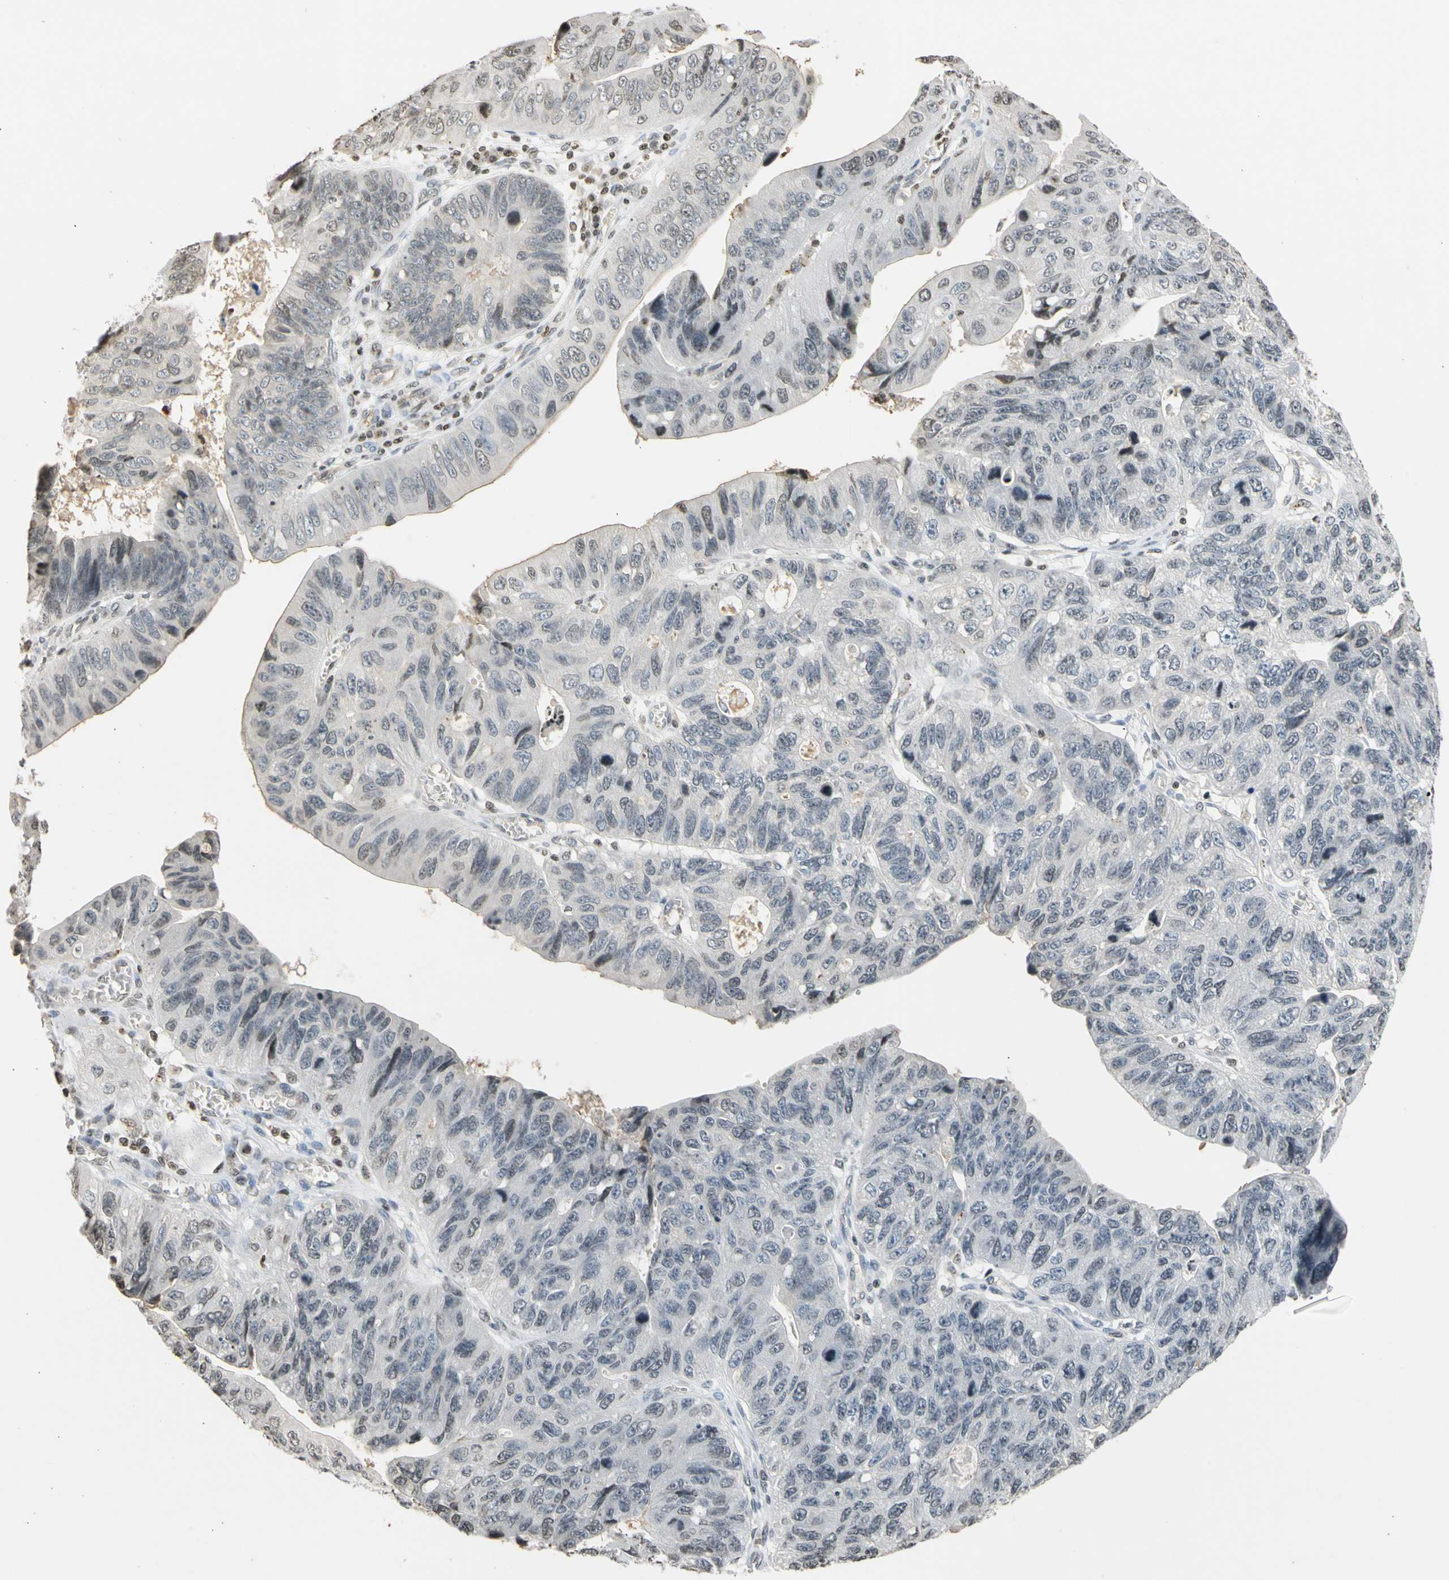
{"staining": {"intensity": "negative", "quantity": "none", "location": "none"}, "tissue": "stomach cancer", "cell_type": "Tumor cells", "image_type": "cancer", "snomed": [{"axis": "morphology", "description": "Adenocarcinoma, NOS"}, {"axis": "topography", "description": "Stomach"}], "caption": "Photomicrograph shows no significant protein expression in tumor cells of stomach adenocarcinoma.", "gene": "GPX4", "patient": {"sex": "male", "age": 59}}